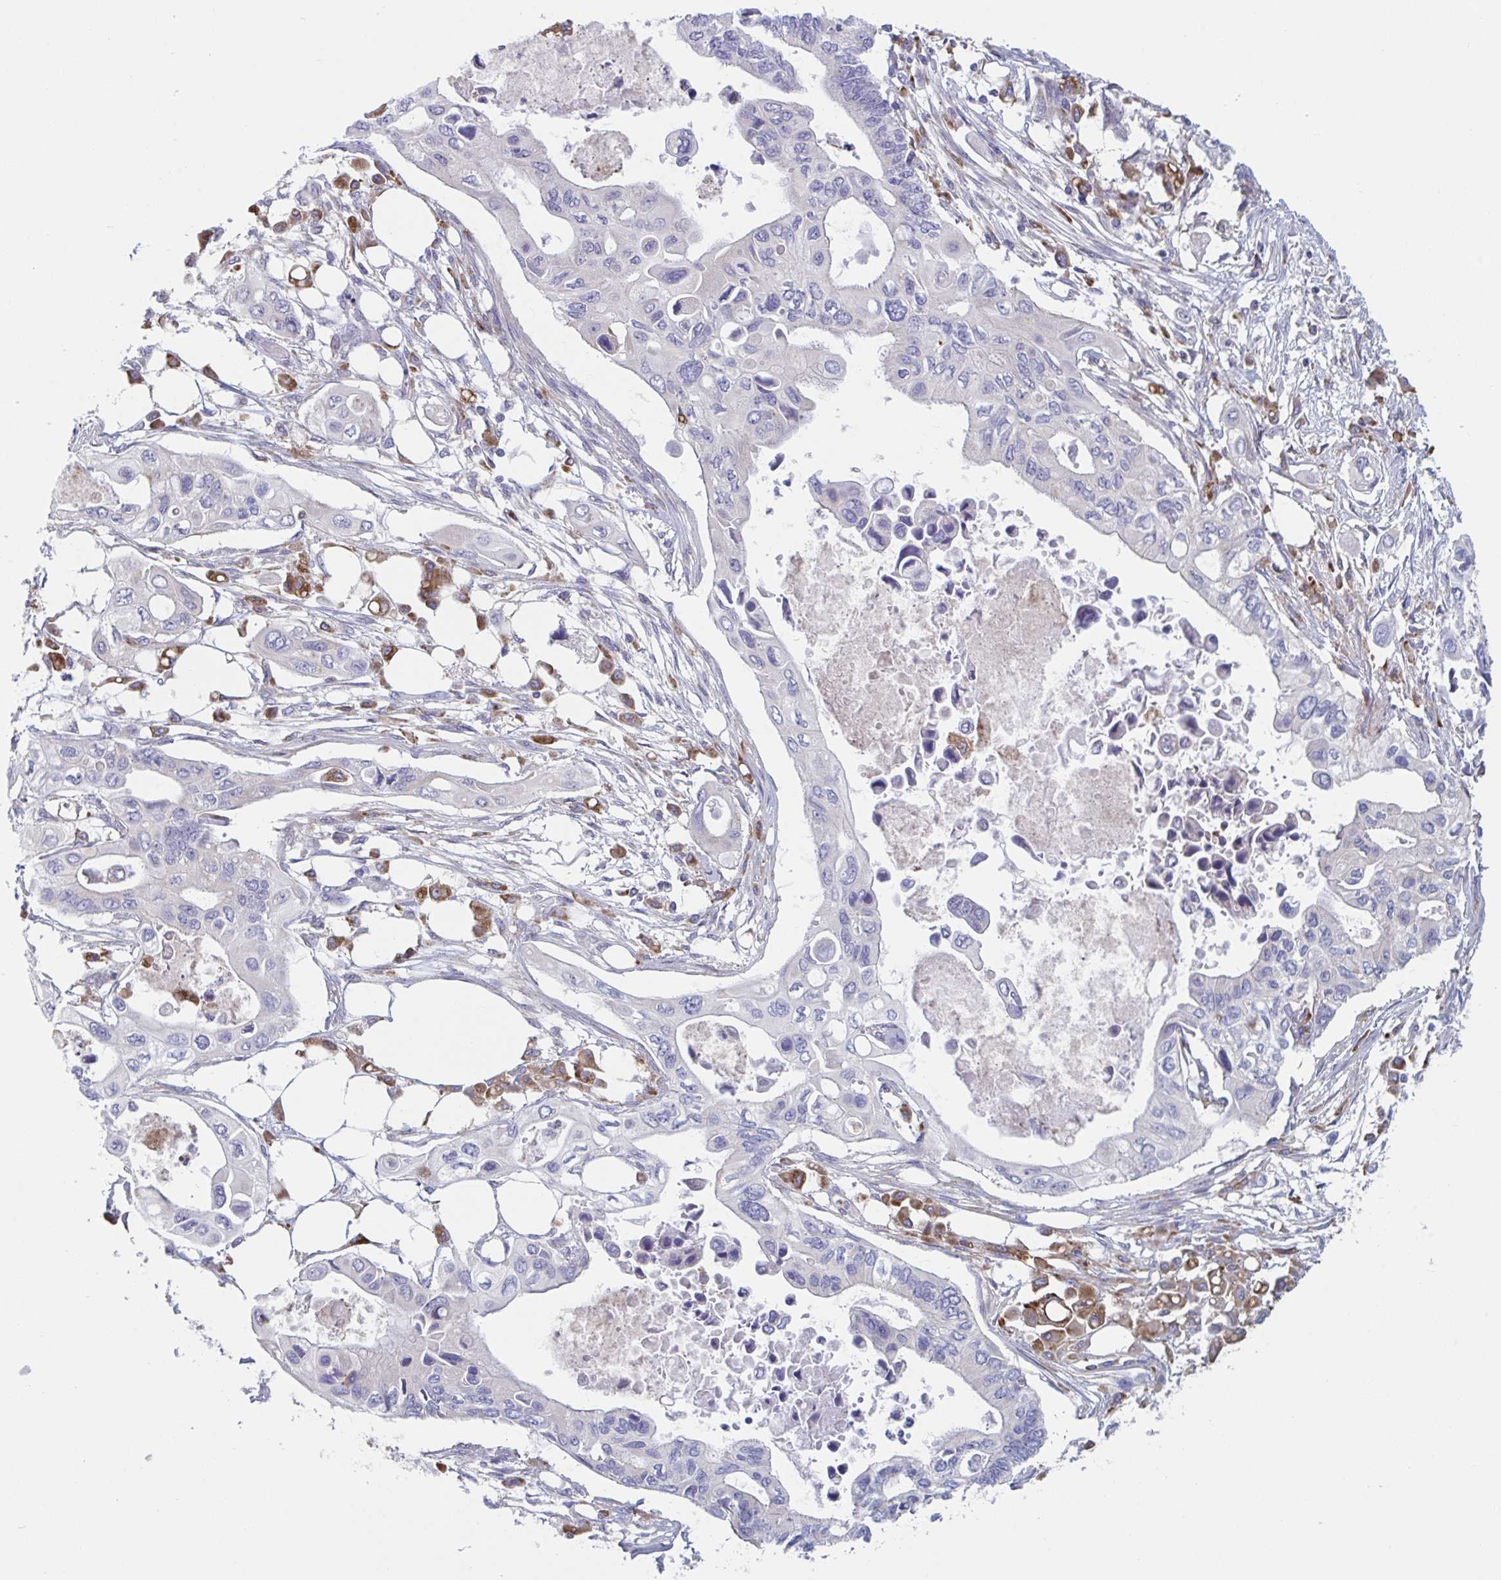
{"staining": {"intensity": "negative", "quantity": "none", "location": "none"}, "tissue": "pancreatic cancer", "cell_type": "Tumor cells", "image_type": "cancer", "snomed": [{"axis": "morphology", "description": "Adenocarcinoma, NOS"}, {"axis": "topography", "description": "Pancreas"}], "caption": "Immunohistochemistry (IHC) of pancreatic adenocarcinoma displays no positivity in tumor cells.", "gene": "NIPSNAP1", "patient": {"sex": "female", "age": 63}}